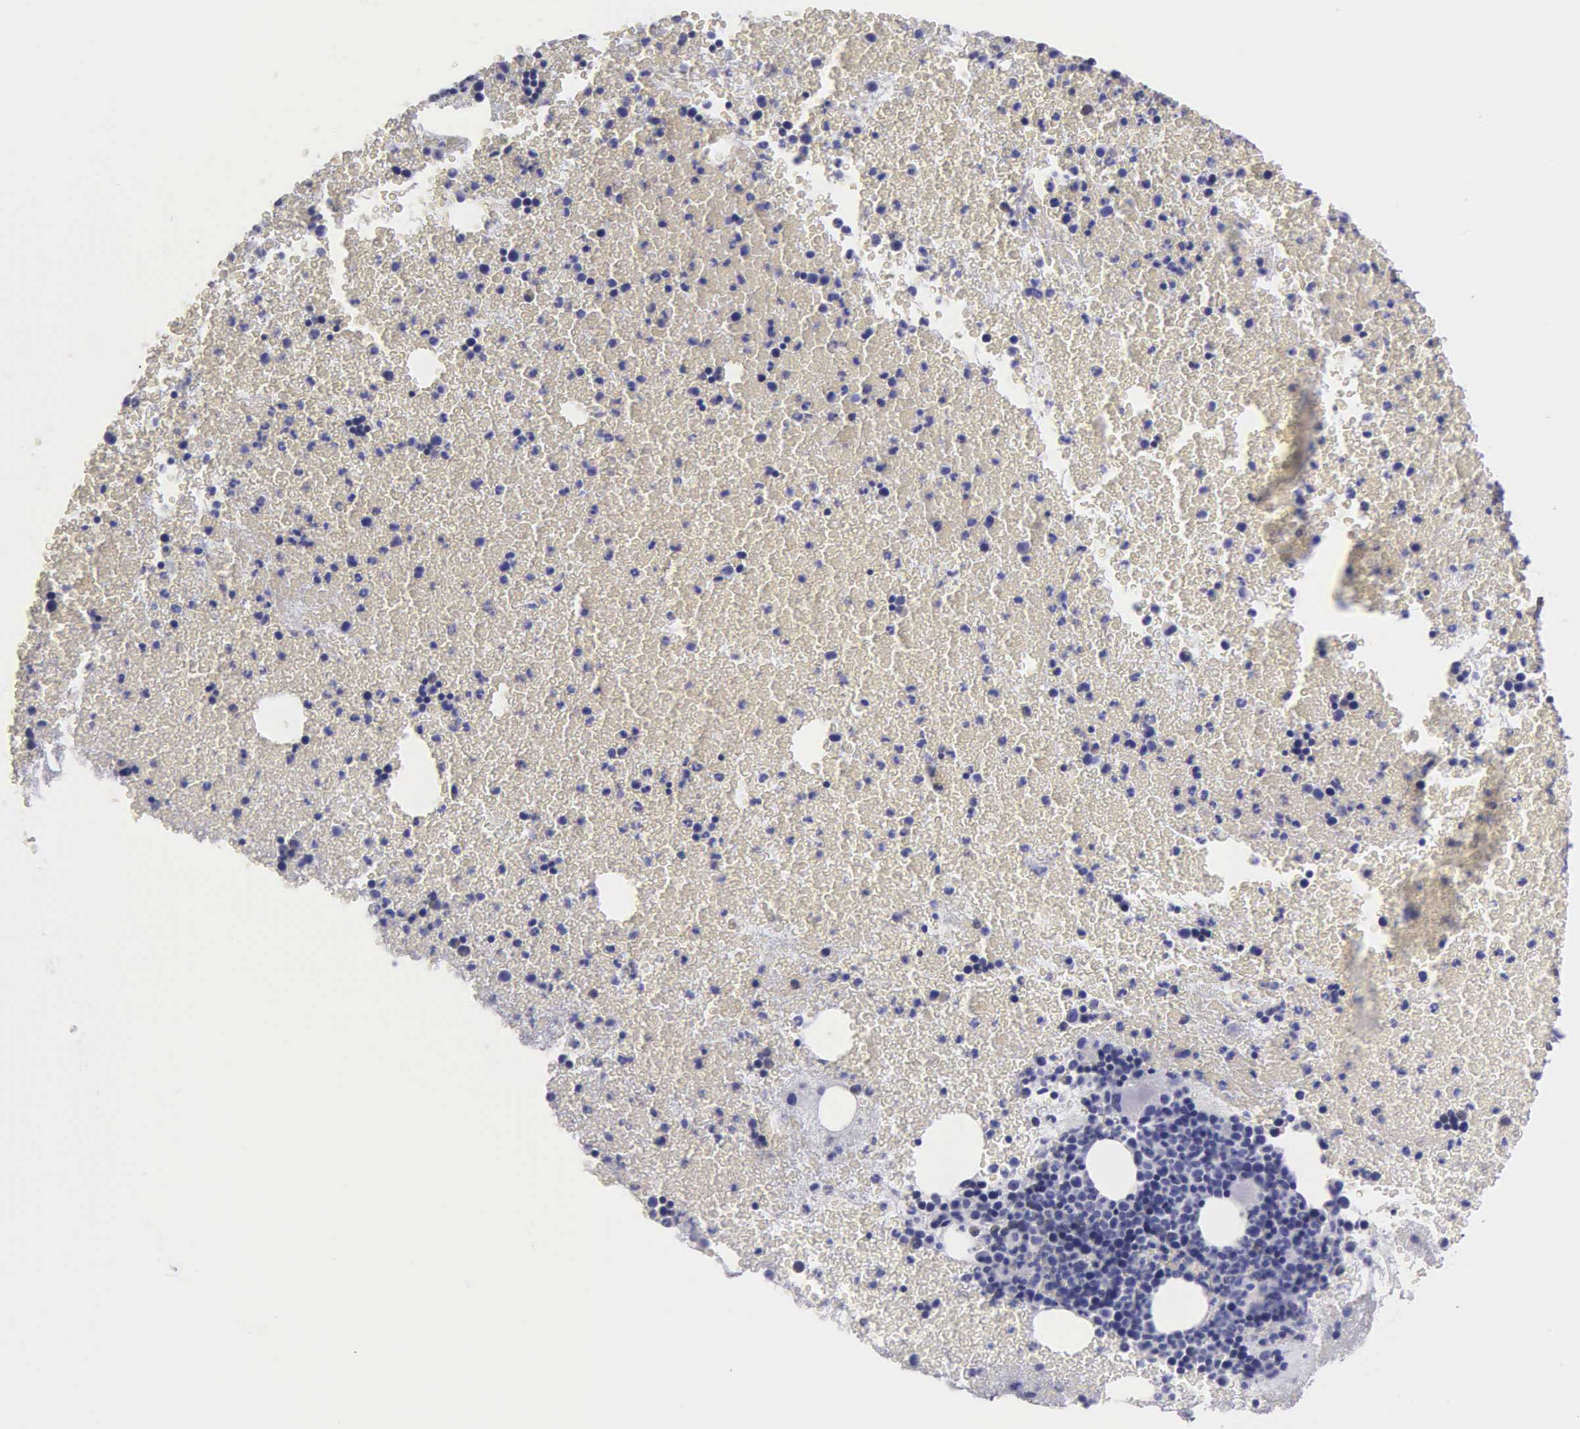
{"staining": {"intensity": "negative", "quantity": "none", "location": "none"}, "tissue": "bone marrow", "cell_type": "Hematopoietic cells", "image_type": "normal", "snomed": [{"axis": "morphology", "description": "Normal tissue, NOS"}, {"axis": "topography", "description": "Bone marrow"}], "caption": "Hematopoietic cells show no significant positivity in unremarkable bone marrow. (DAB immunohistochemistry (IHC) with hematoxylin counter stain).", "gene": "FBLN5", "patient": {"sex": "female", "age": 53}}